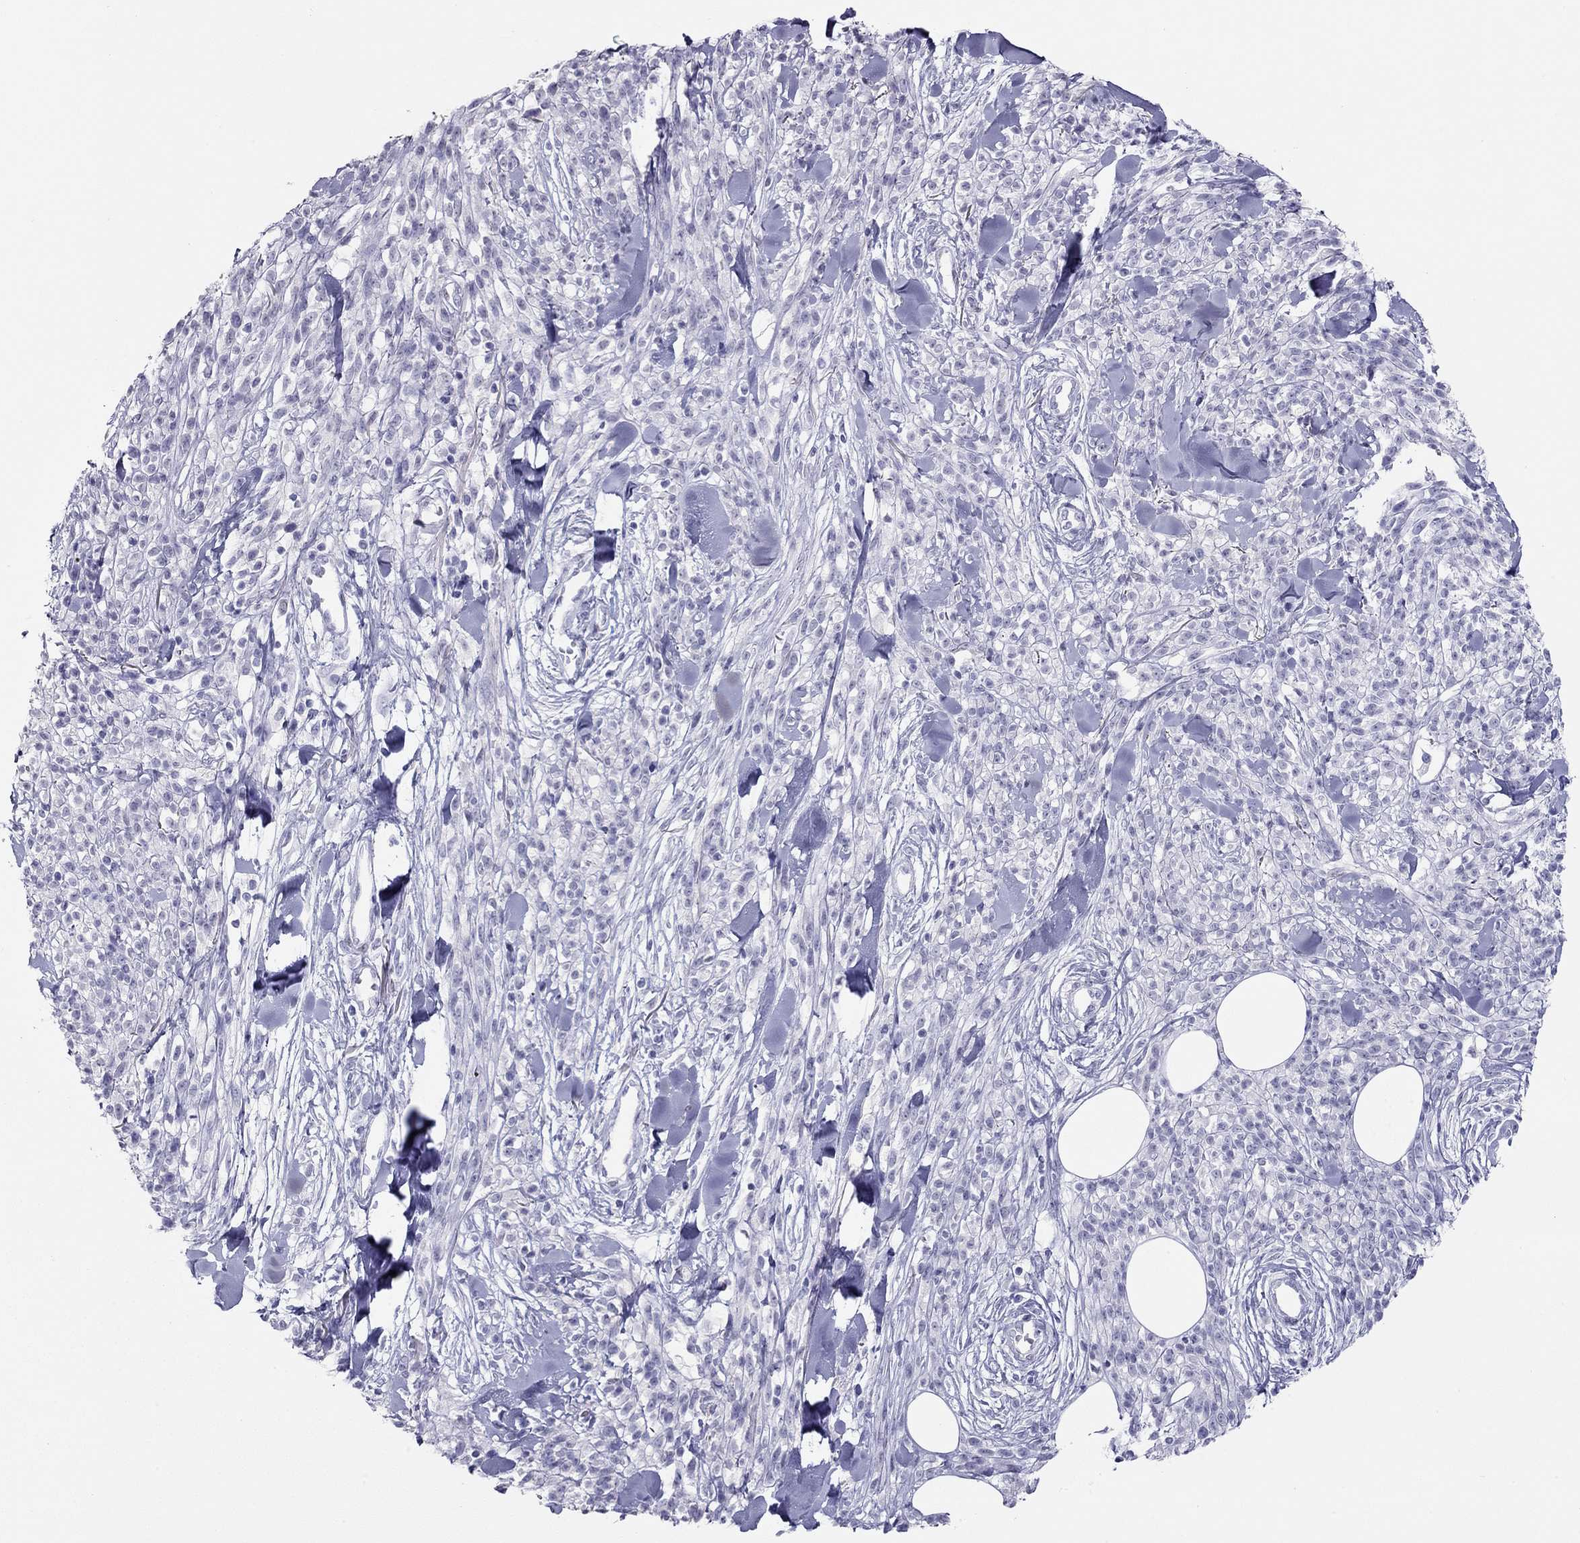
{"staining": {"intensity": "negative", "quantity": "none", "location": "none"}, "tissue": "melanoma", "cell_type": "Tumor cells", "image_type": "cancer", "snomed": [{"axis": "morphology", "description": "Malignant melanoma, NOS"}, {"axis": "topography", "description": "Skin"}, {"axis": "topography", "description": "Skin of trunk"}], "caption": "Malignant melanoma stained for a protein using immunohistochemistry exhibits no staining tumor cells.", "gene": "KCNV2", "patient": {"sex": "male", "age": 74}}